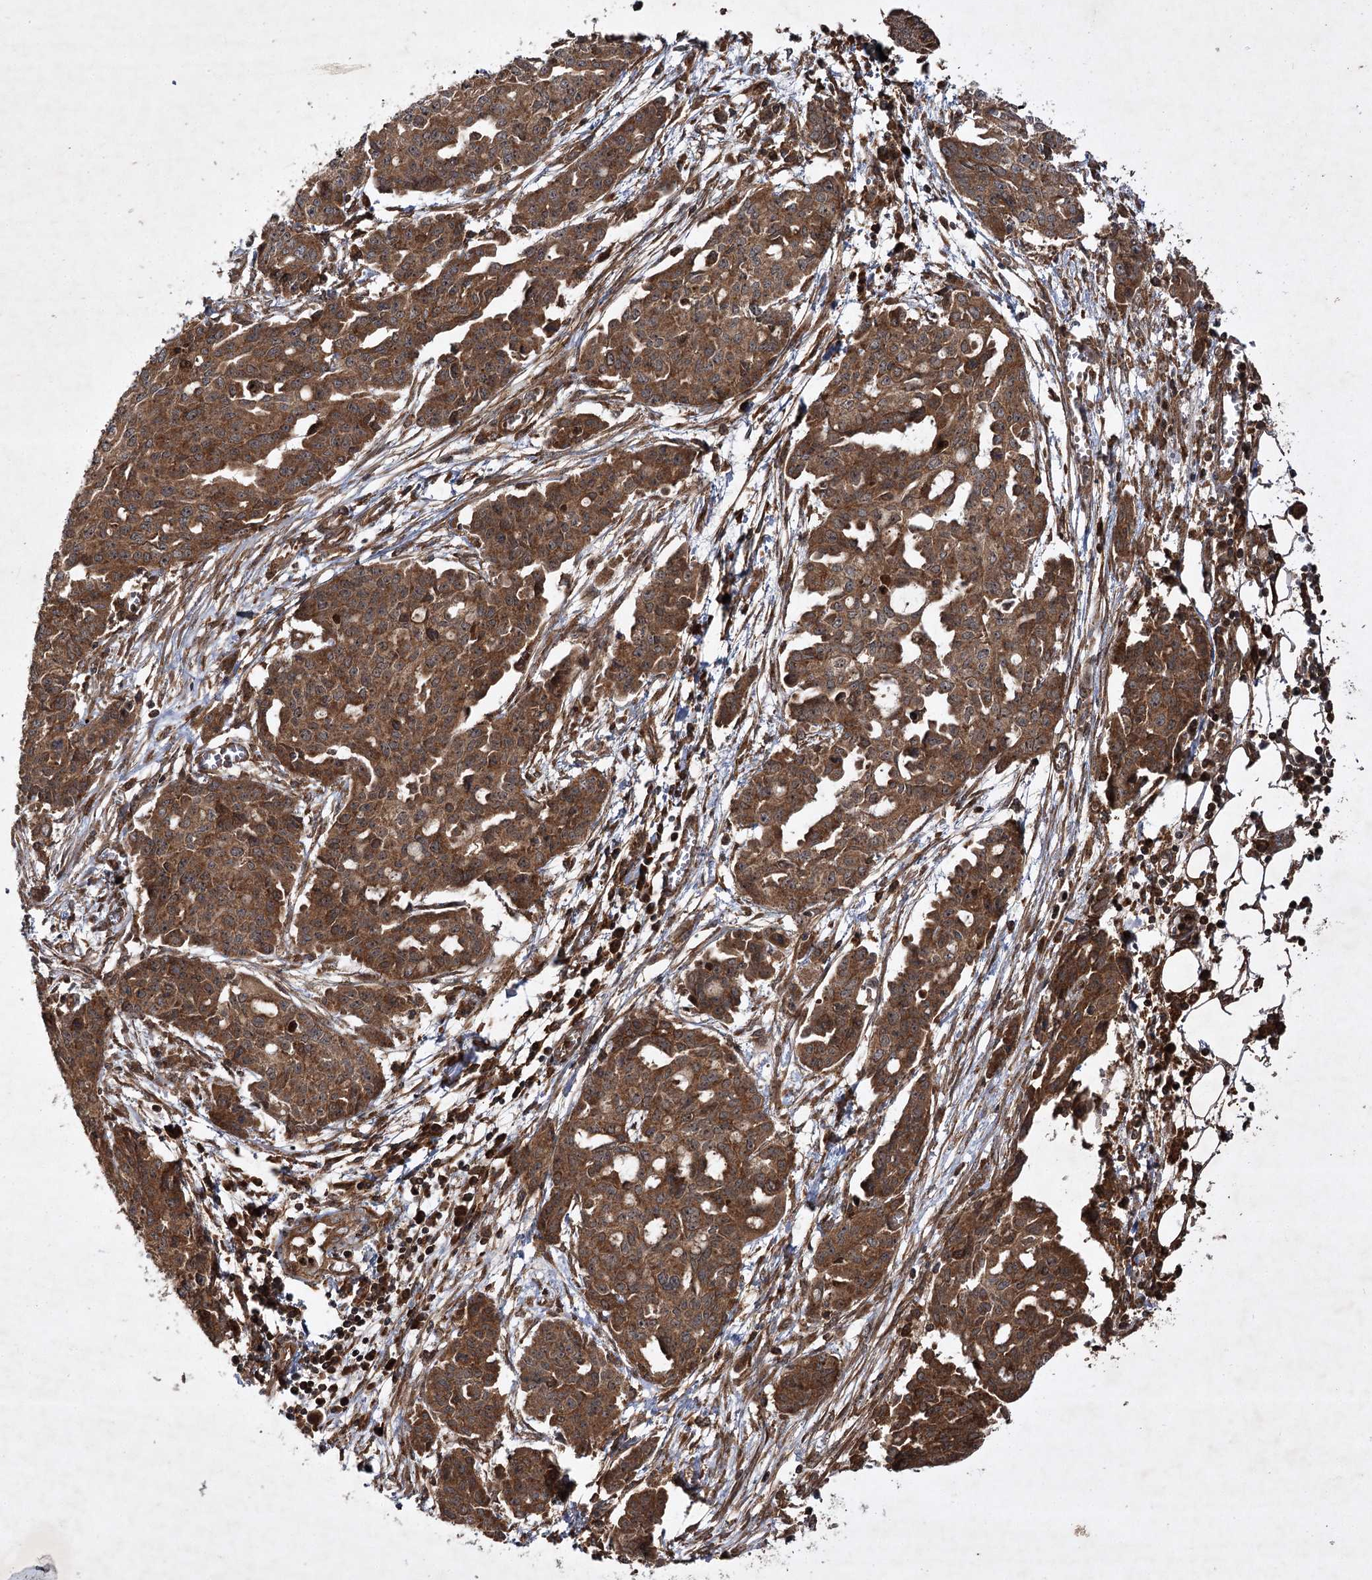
{"staining": {"intensity": "strong", "quantity": ">75%", "location": "cytoplasmic/membranous"}, "tissue": "ovarian cancer", "cell_type": "Tumor cells", "image_type": "cancer", "snomed": [{"axis": "morphology", "description": "Cystadenocarcinoma, serous, NOS"}, {"axis": "topography", "description": "Soft tissue"}, {"axis": "topography", "description": "Ovary"}], "caption": "There is high levels of strong cytoplasmic/membranous expression in tumor cells of serous cystadenocarcinoma (ovarian), as demonstrated by immunohistochemical staining (brown color).", "gene": "DNAJC13", "patient": {"sex": "female", "age": 57}}